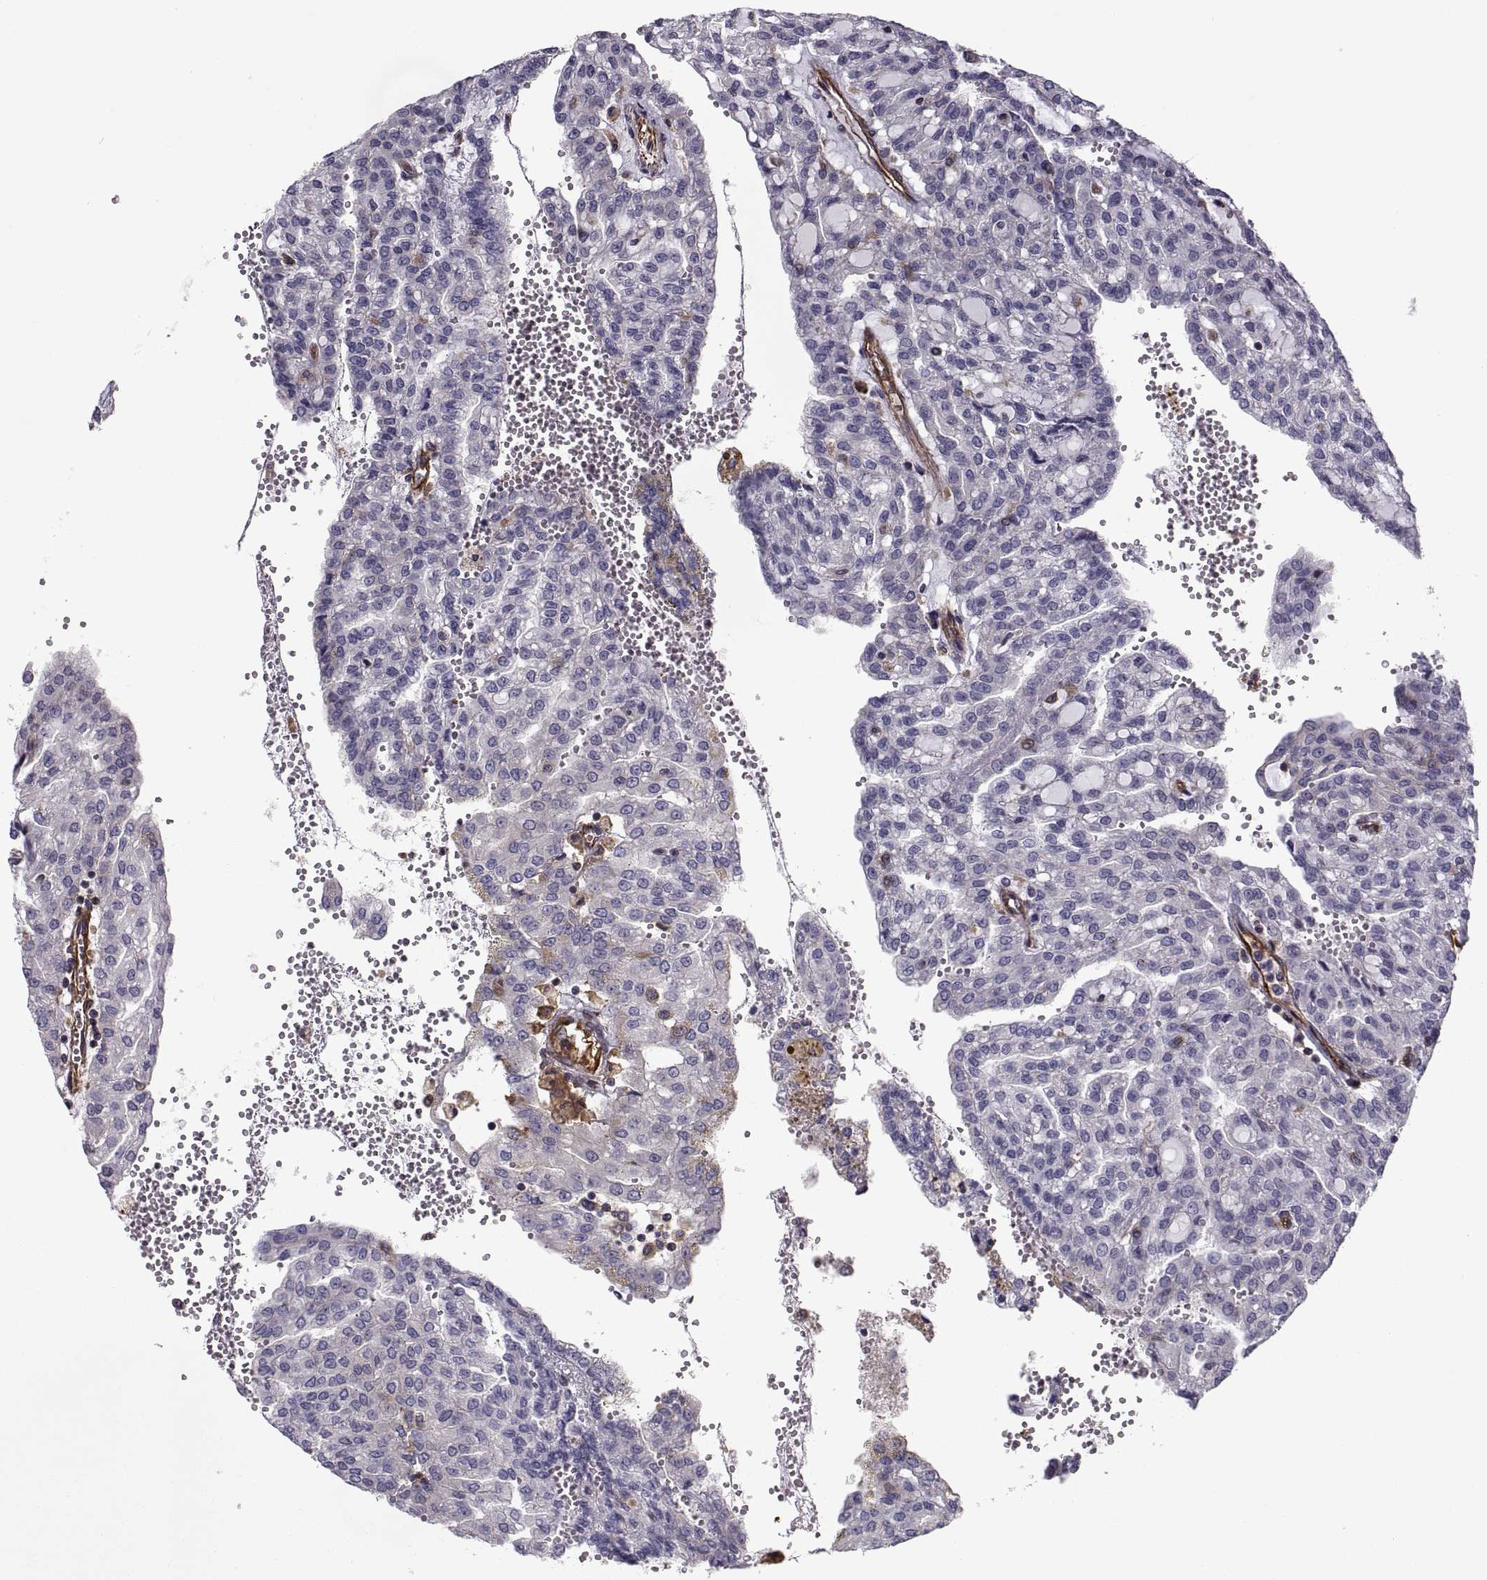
{"staining": {"intensity": "negative", "quantity": "none", "location": "none"}, "tissue": "renal cancer", "cell_type": "Tumor cells", "image_type": "cancer", "snomed": [{"axis": "morphology", "description": "Adenocarcinoma, NOS"}, {"axis": "topography", "description": "Kidney"}], "caption": "A photomicrograph of renal adenocarcinoma stained for a protein shows no brown staining in tumor cells.", "gene": "MYH9", "patient": {"sex": "male", "age": 63}}